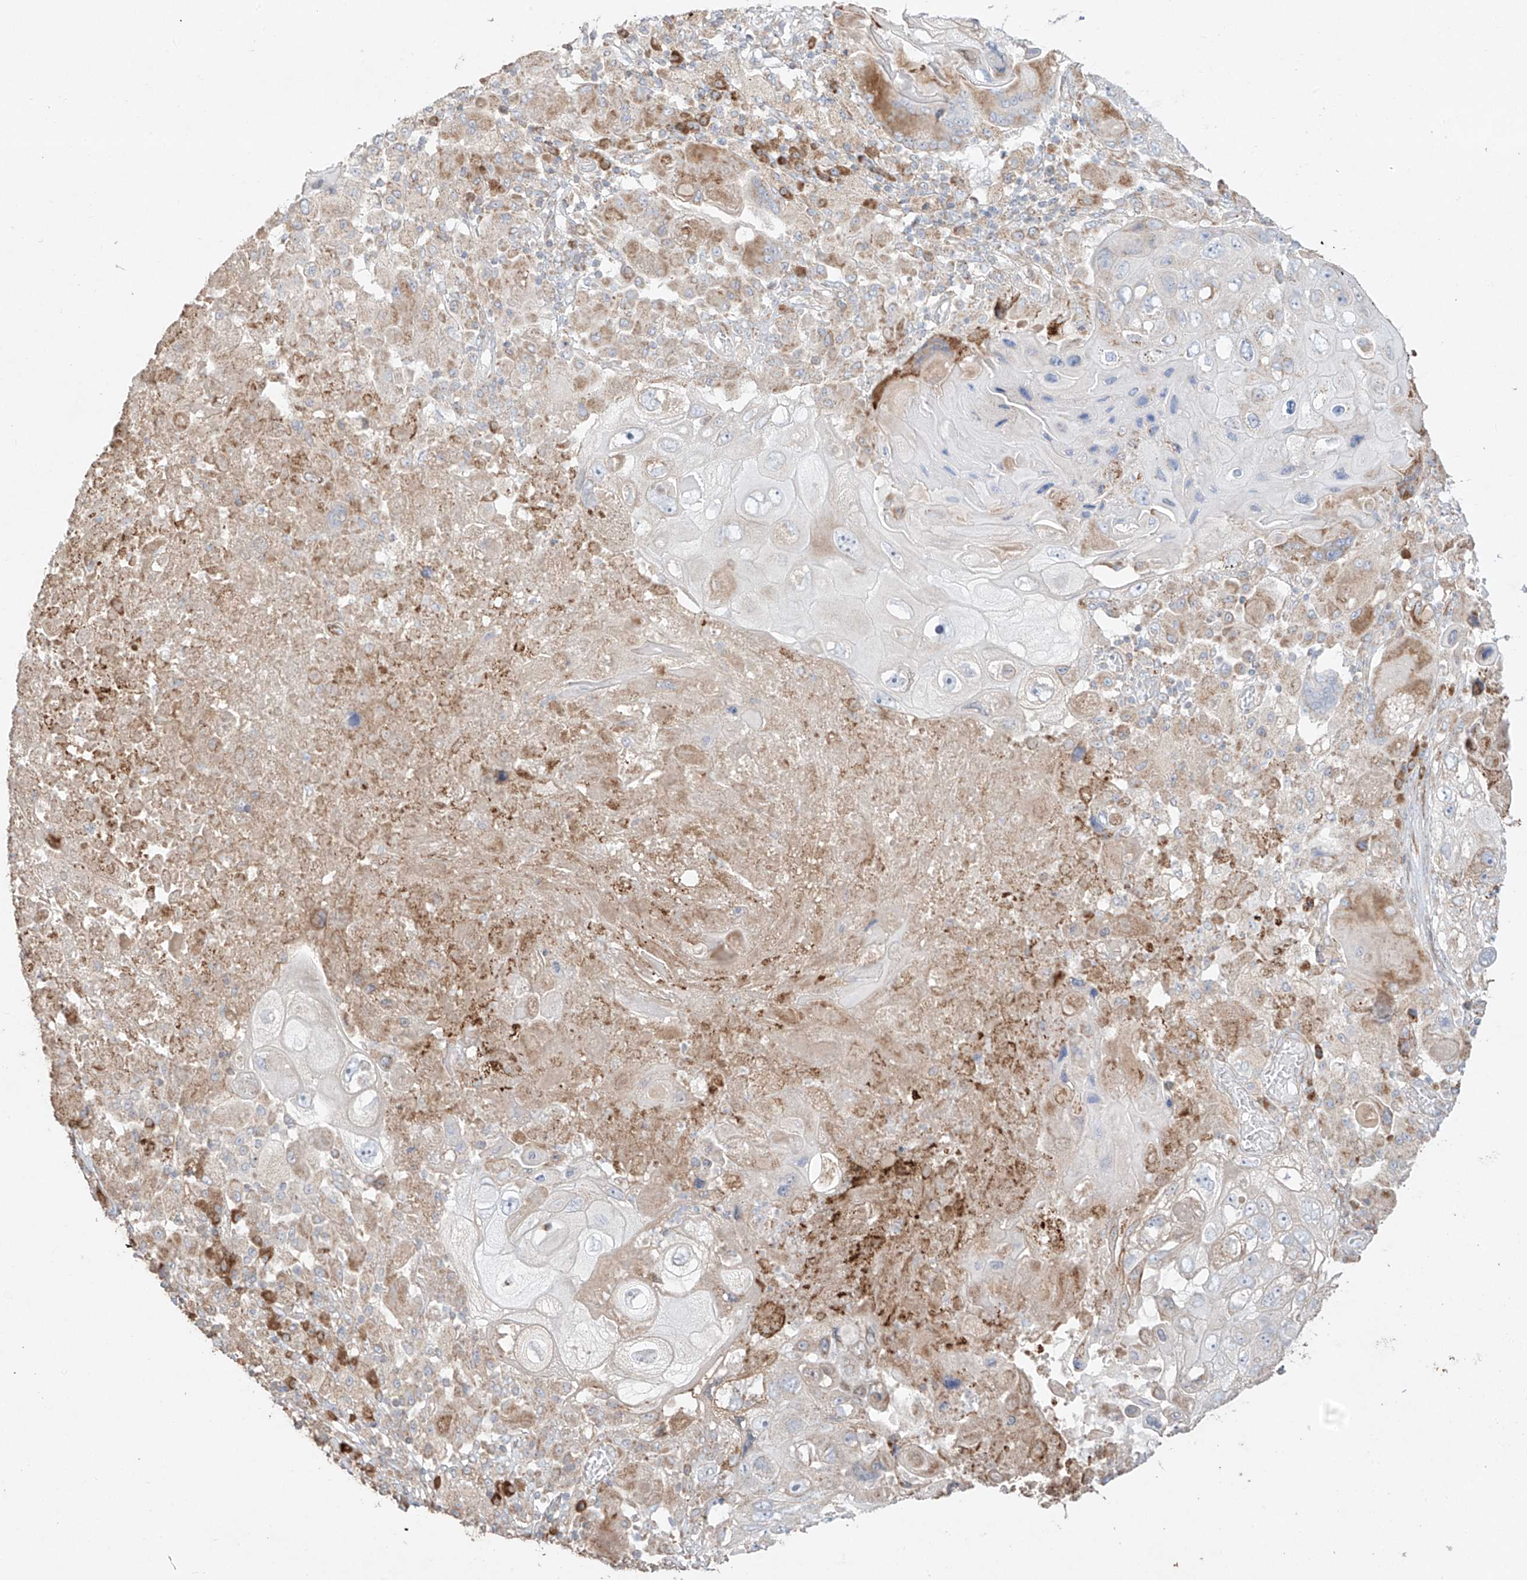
{"staining": {"intensity": "moderate", "quantity": "<25%", "location": "cytoplasmic/membranous"}, "tissue": "lung cancer", "cell_type": "Tumor cells", "image_type": "cancer", "snomed": [{"axis": "morphology", "description": "Squamous cell carcinoma, NOS"}, {"axis": "topography", "description": "Lung"}], "caption": "Immunohistochemistry (IHC) (DAB) staining of human lung cancer displays moderate cytoplasmic/membranous protein positivity in about <25% of tumor cells.", "gene": "COLGALT2", "patient": {"sex": "male", "age": 61}}